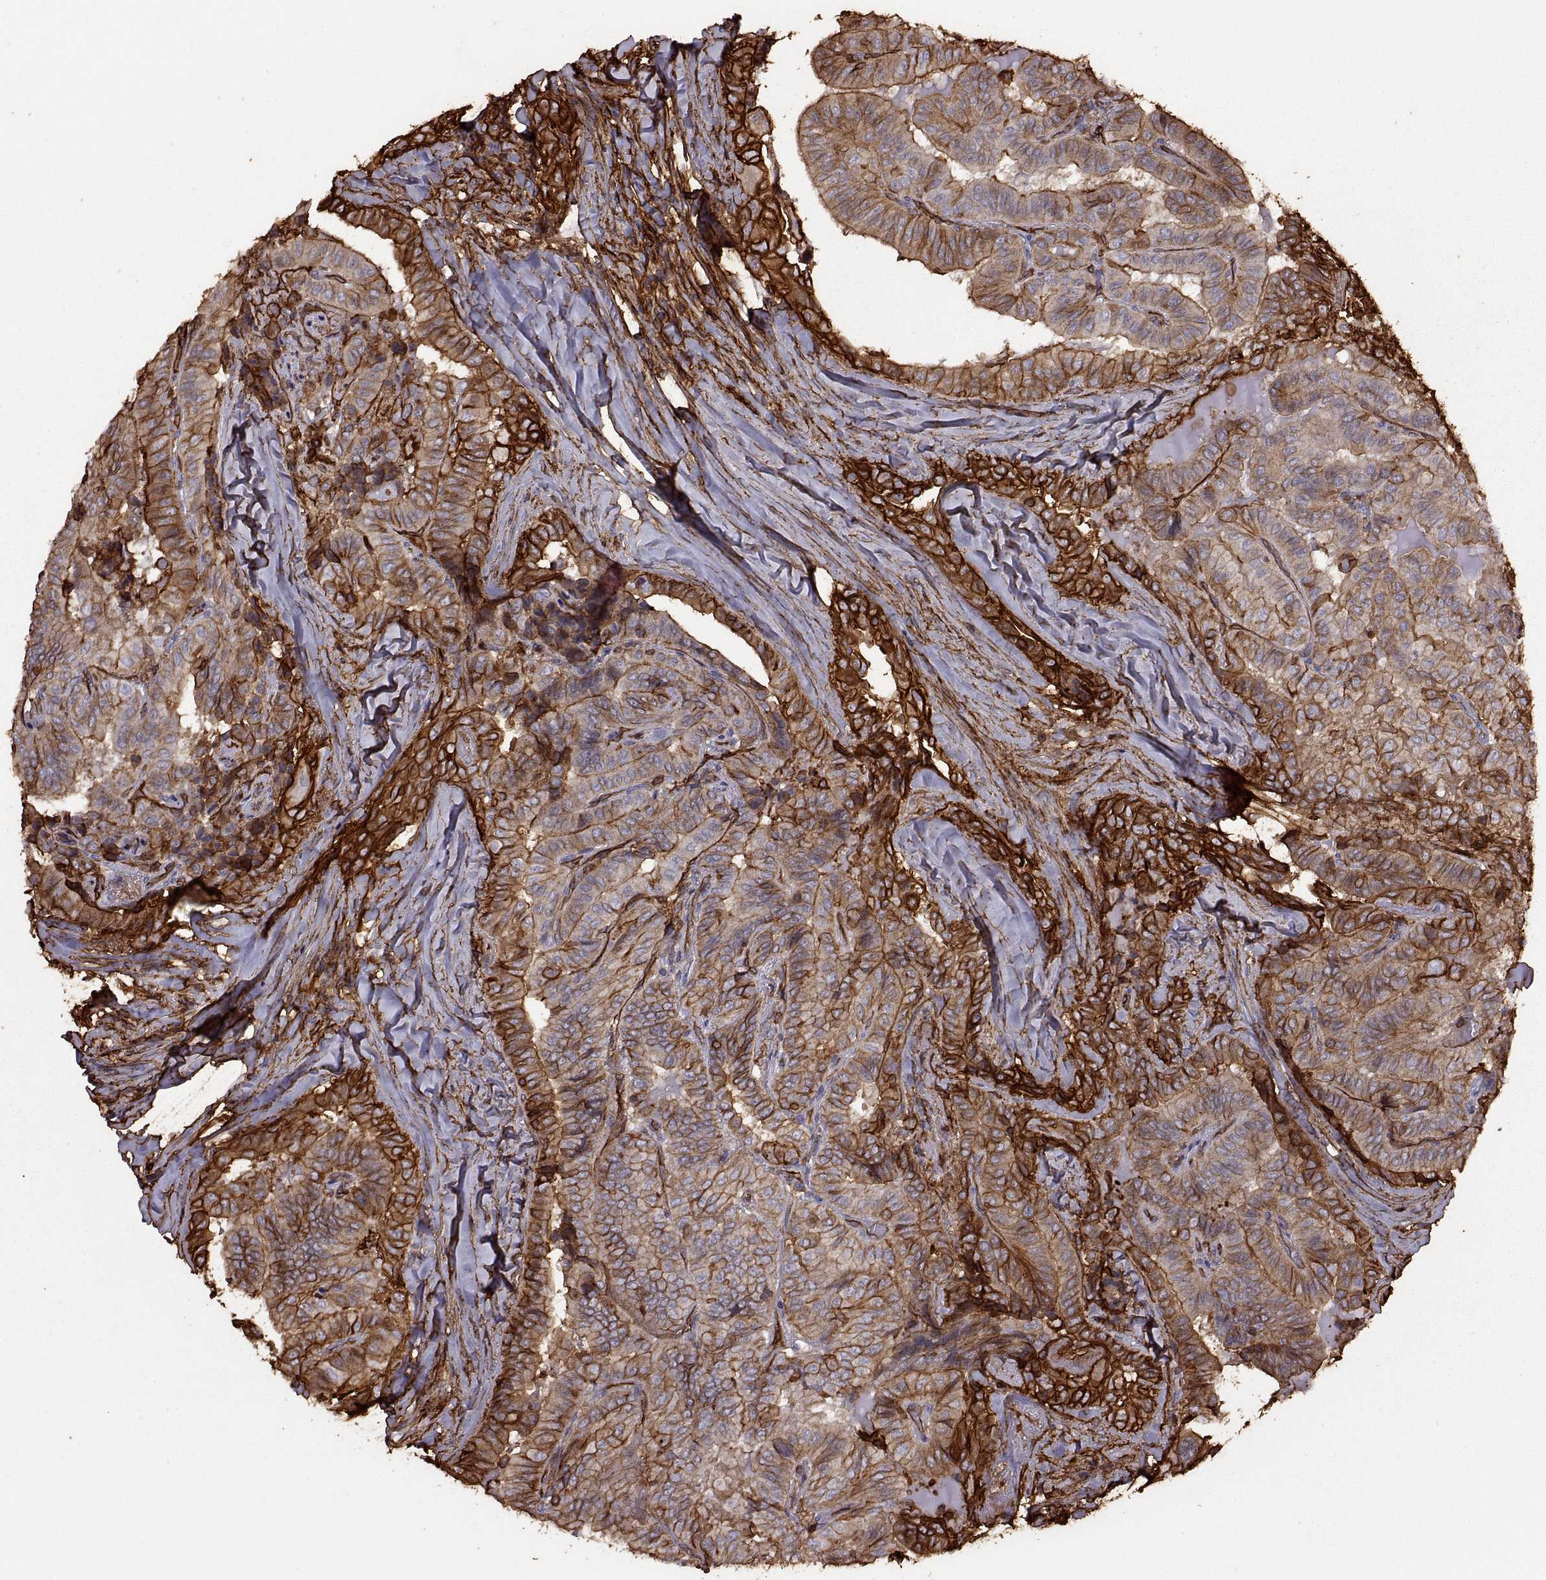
{"staining": {"intensity": "strong", "quantity": "25%-75%", "location": "cytoplasmic/membranous"}, "tissue": "thyroid cancer", "cell_type": "Tumor cells", "image_type": "cancer", "snomed": [{"axis": "morphology", "description": "Papillary adenocarcinoma, NOS"}, {"axis": "topography", "description": "Thyroid gland"}], "caption": "Strong cytoplasmic/membranous positivity is present in approximately 25%-75% of tumor cells in thyroid cancer (papillary adenocarcinoma).", "gene": "S100A10", "patient": {"sex": "female", "age": 68}}